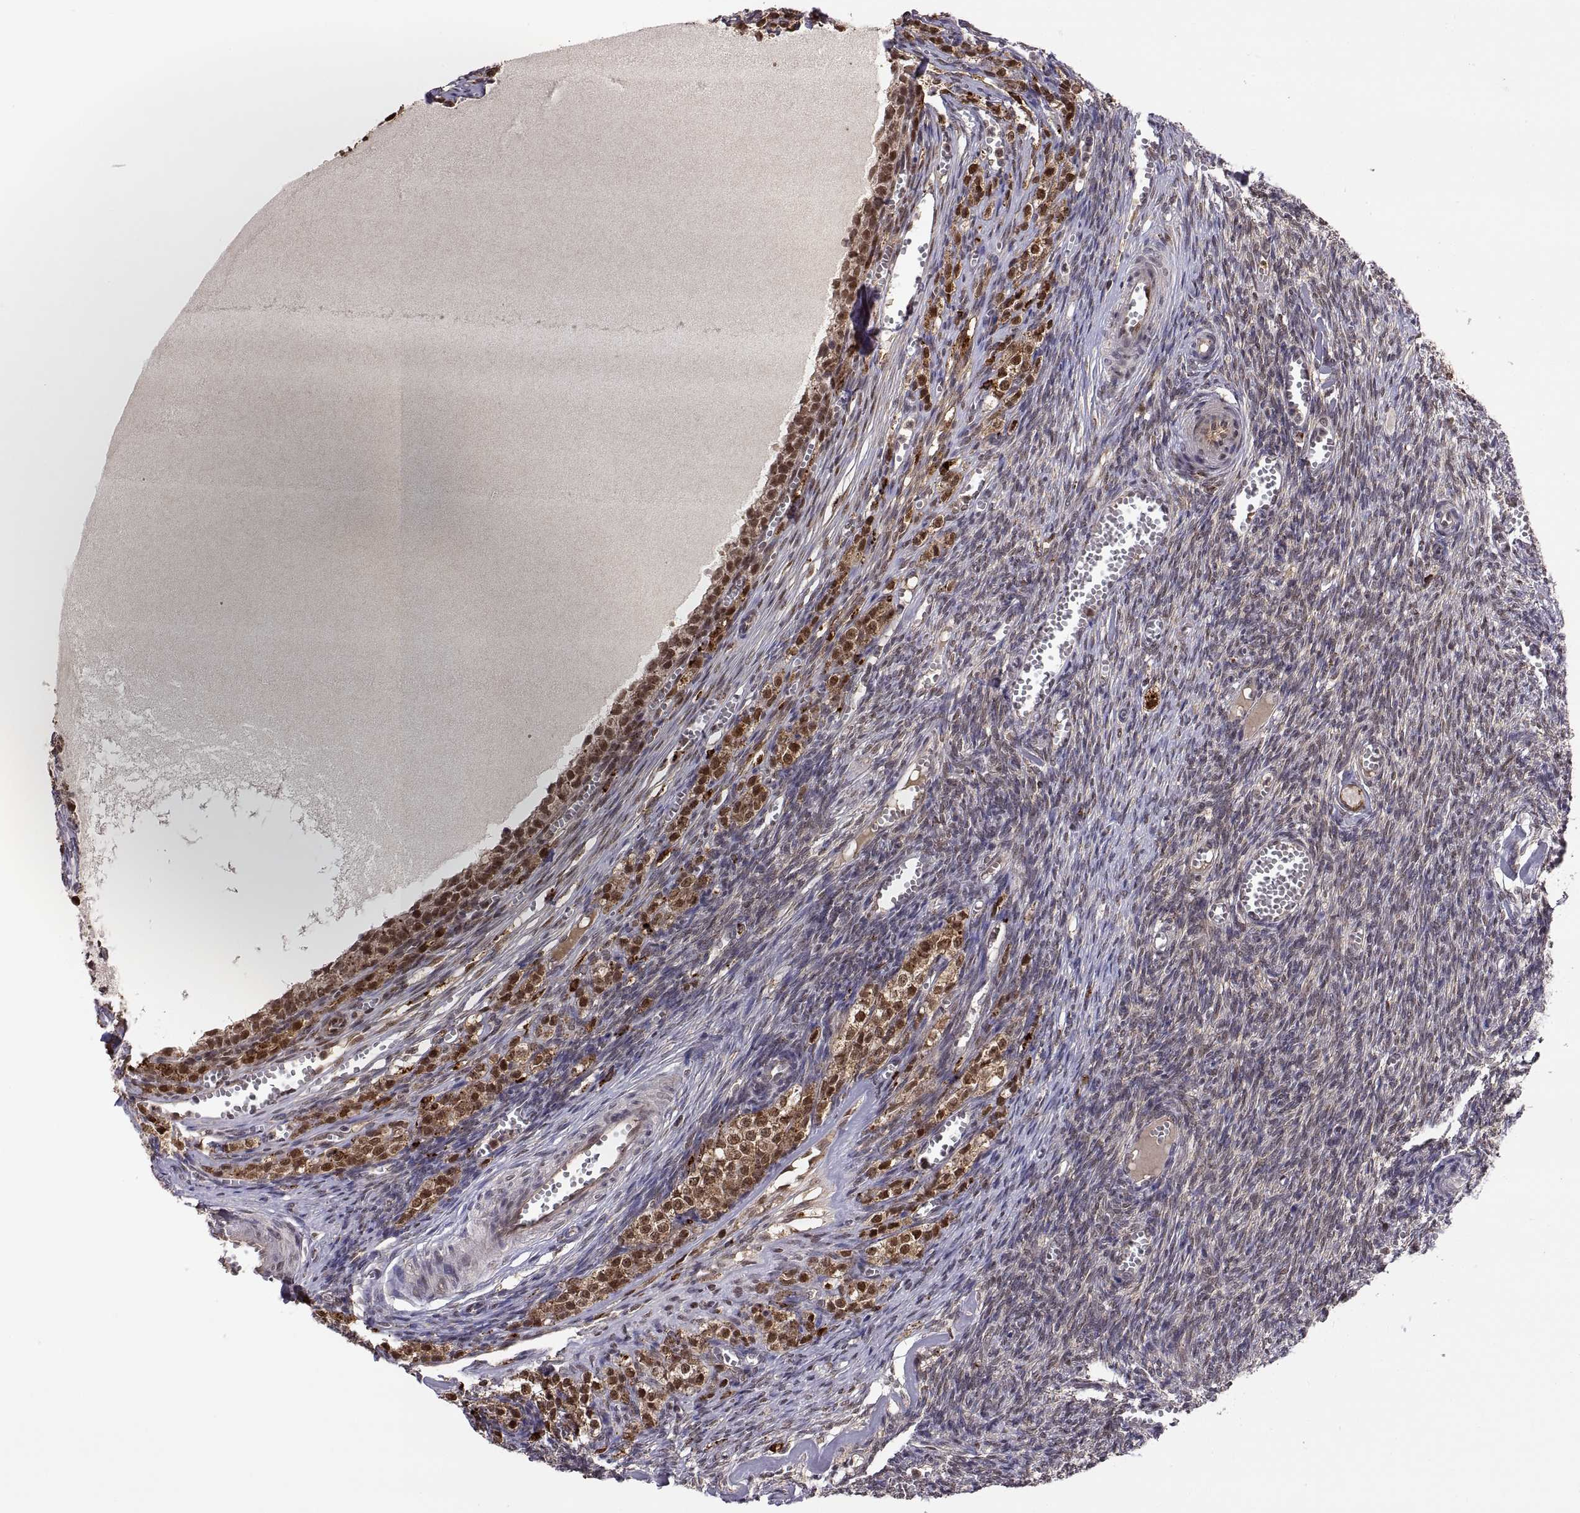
{"staining": {"intensity": "strong", "quantity": ">75%", "location": "cytoplasmic/membranous,nuclear"}, "tissue": "ovary", "cell_type": "Follicle cells", "image_type": "normal", "snomed": [{"axis": "morphology", "description": "Normal tissue, NOS"}, {"axis": "topography", "description": "Ovary"}], "caption": "Follicle cells show high levels of strong cytoplasmic/membranous,nuclear staining in approximately >75% of cells in benign human ovary.", "gene": "PSMC2", "patient": {"sex": "female", "age": 43}}